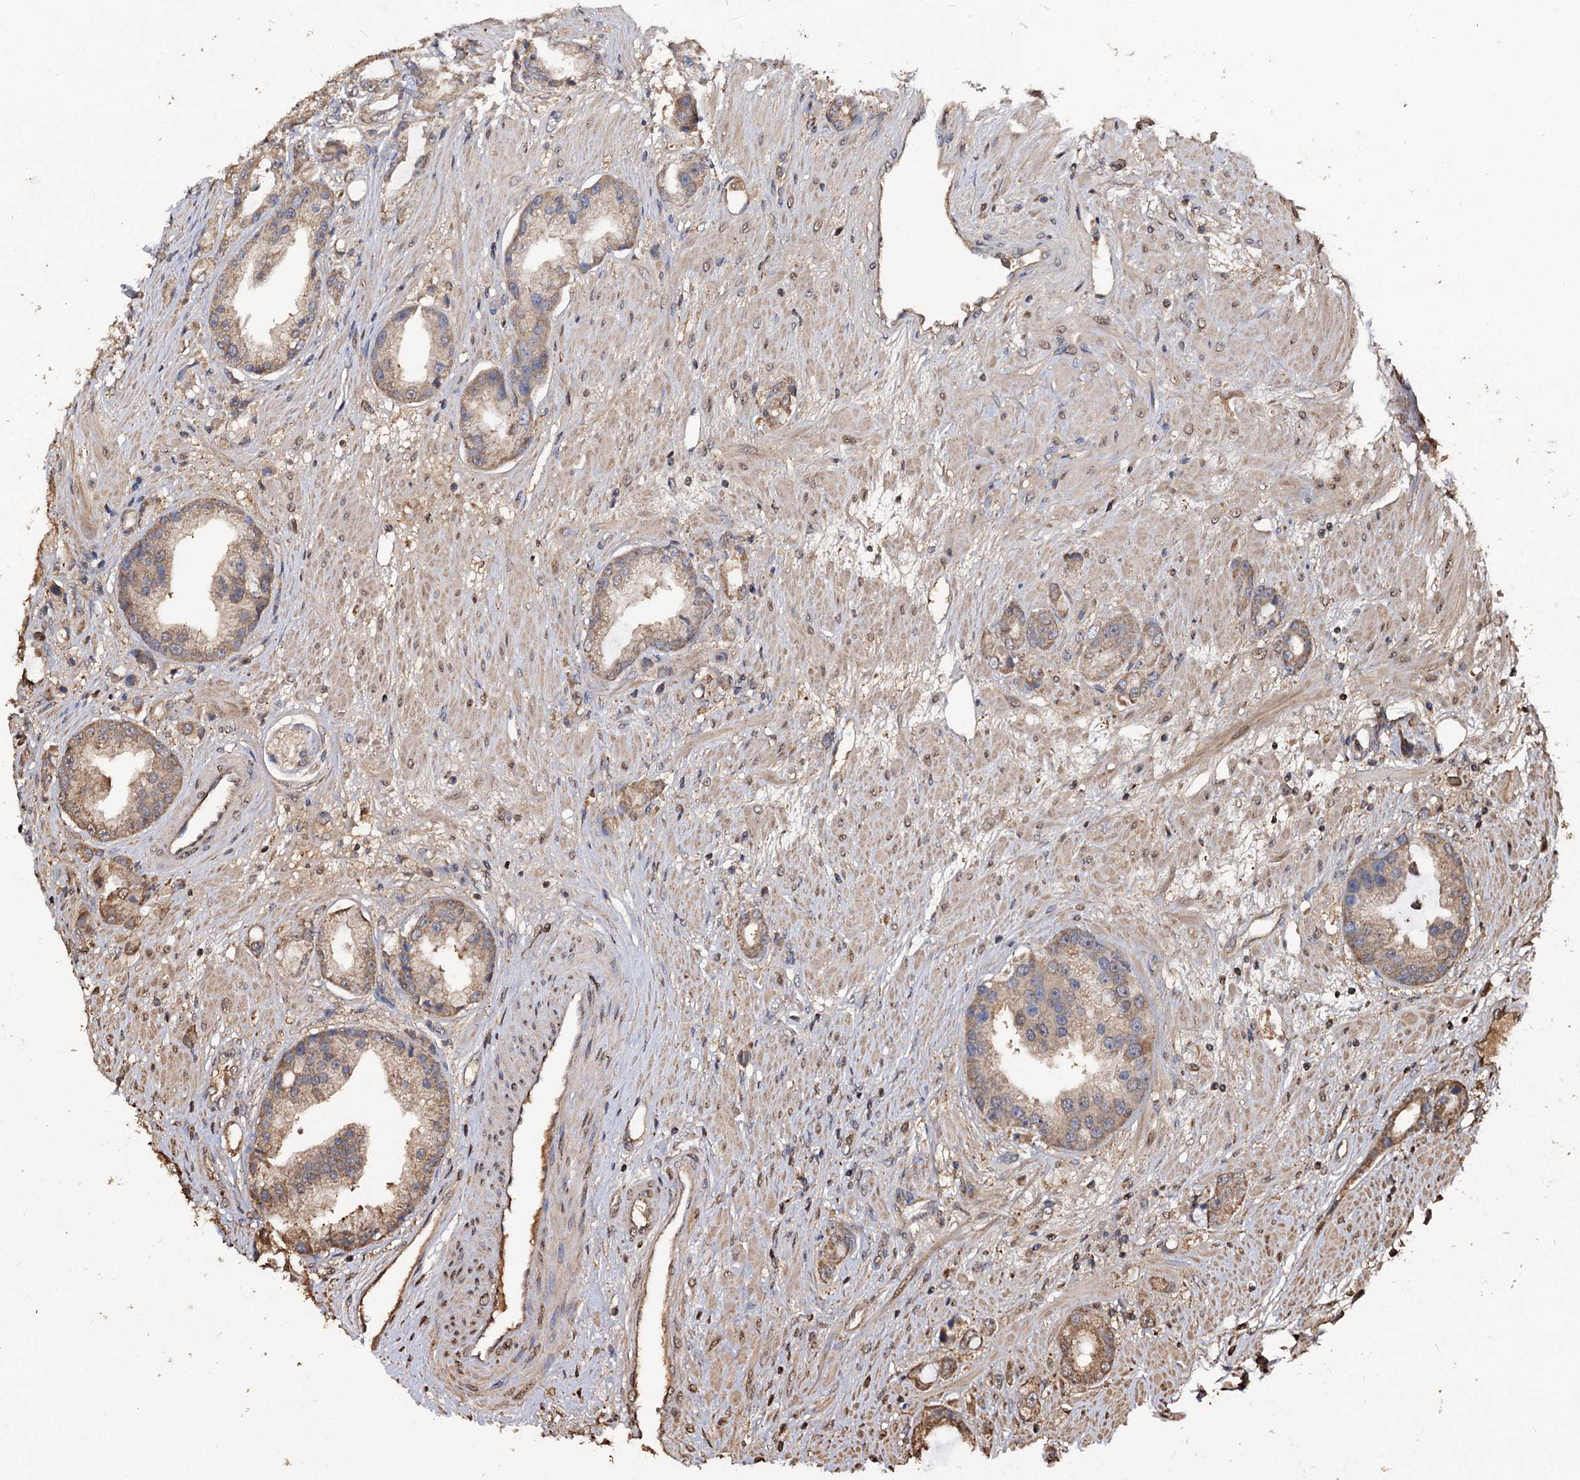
{"staining": {"intensity": "moderate", "quantity": "<25%", "location": "cytoplasmic/membranous"}, "tissue": "prostate cancer", "cell_type": "Tumor cells", "image_type": "cancer", "snomed": [{"axis": "morphology", "description": "Adenocarcinoma, Low grade"}, {"axis": "topography", "description": "Prostate"}], "caption": "A brown stain labels moderate cytoplasmic/membranous positivity of a protein in low-grade adenocarcinoma (prostate) tumor cells.", "gene": "ARL13A", "patient": {"sex": "male", "age": 67}}